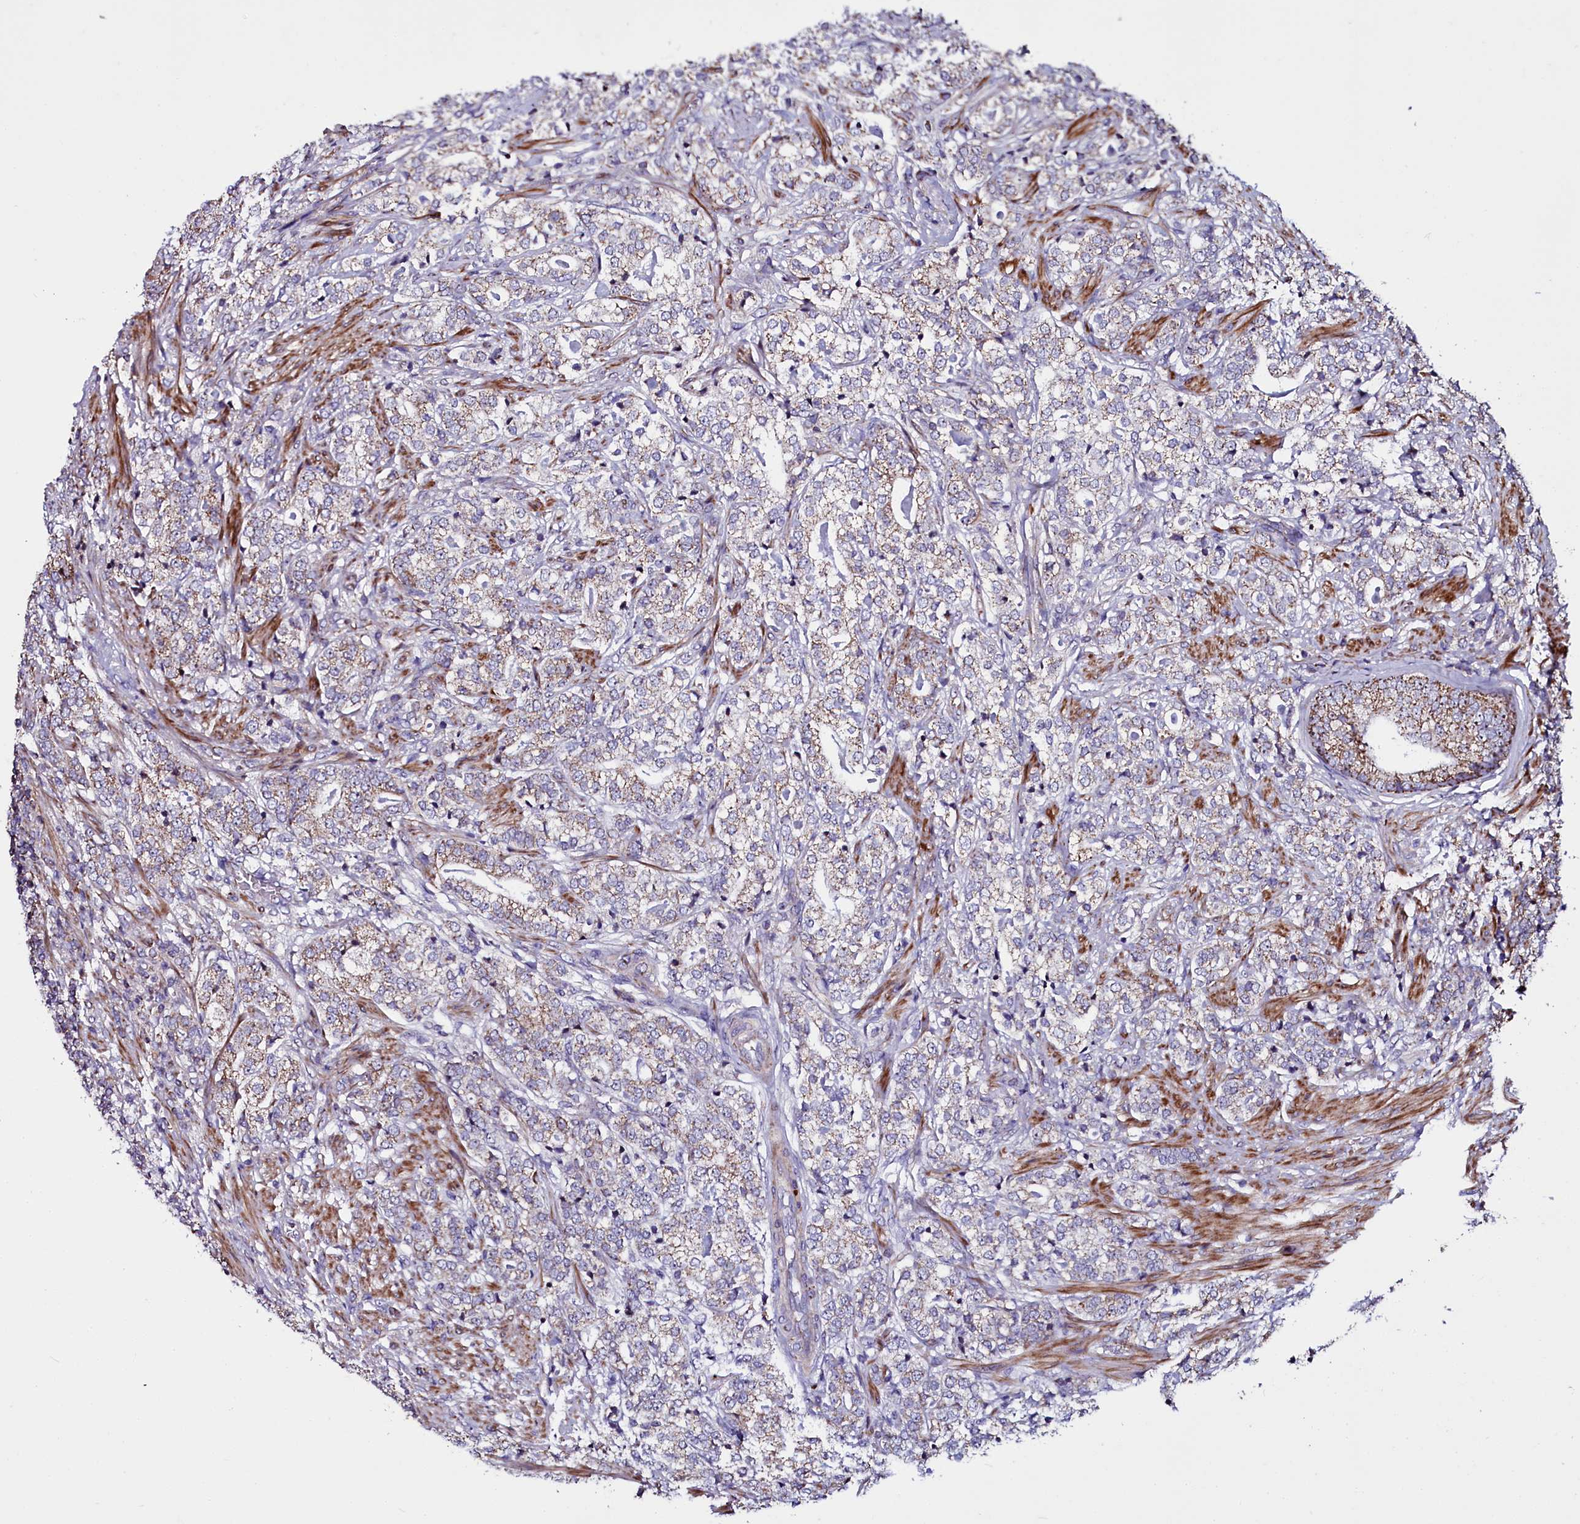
{"staining": {"intensity": "moderate", "quantity": ">75%", "location": "cytoplasmic/membranous"}, "tissue": "prostate cancer", "cell_type": "Tumor cells", "image_type": "cancer", "snomed": [{"axis": "morphology", "description": "Adenocarcinoma, High grade"}, {"axis": "topography", "description": "Prostate"}], "caption": "Prostate adenocarcinoma (high-grade) stained with a brown dye exhibits moderate cytoplasmic/membranous positive staining in about >75% of tumor cells.", "gene": "NAA80", "patient": {"sex": "male", "age": 69}}